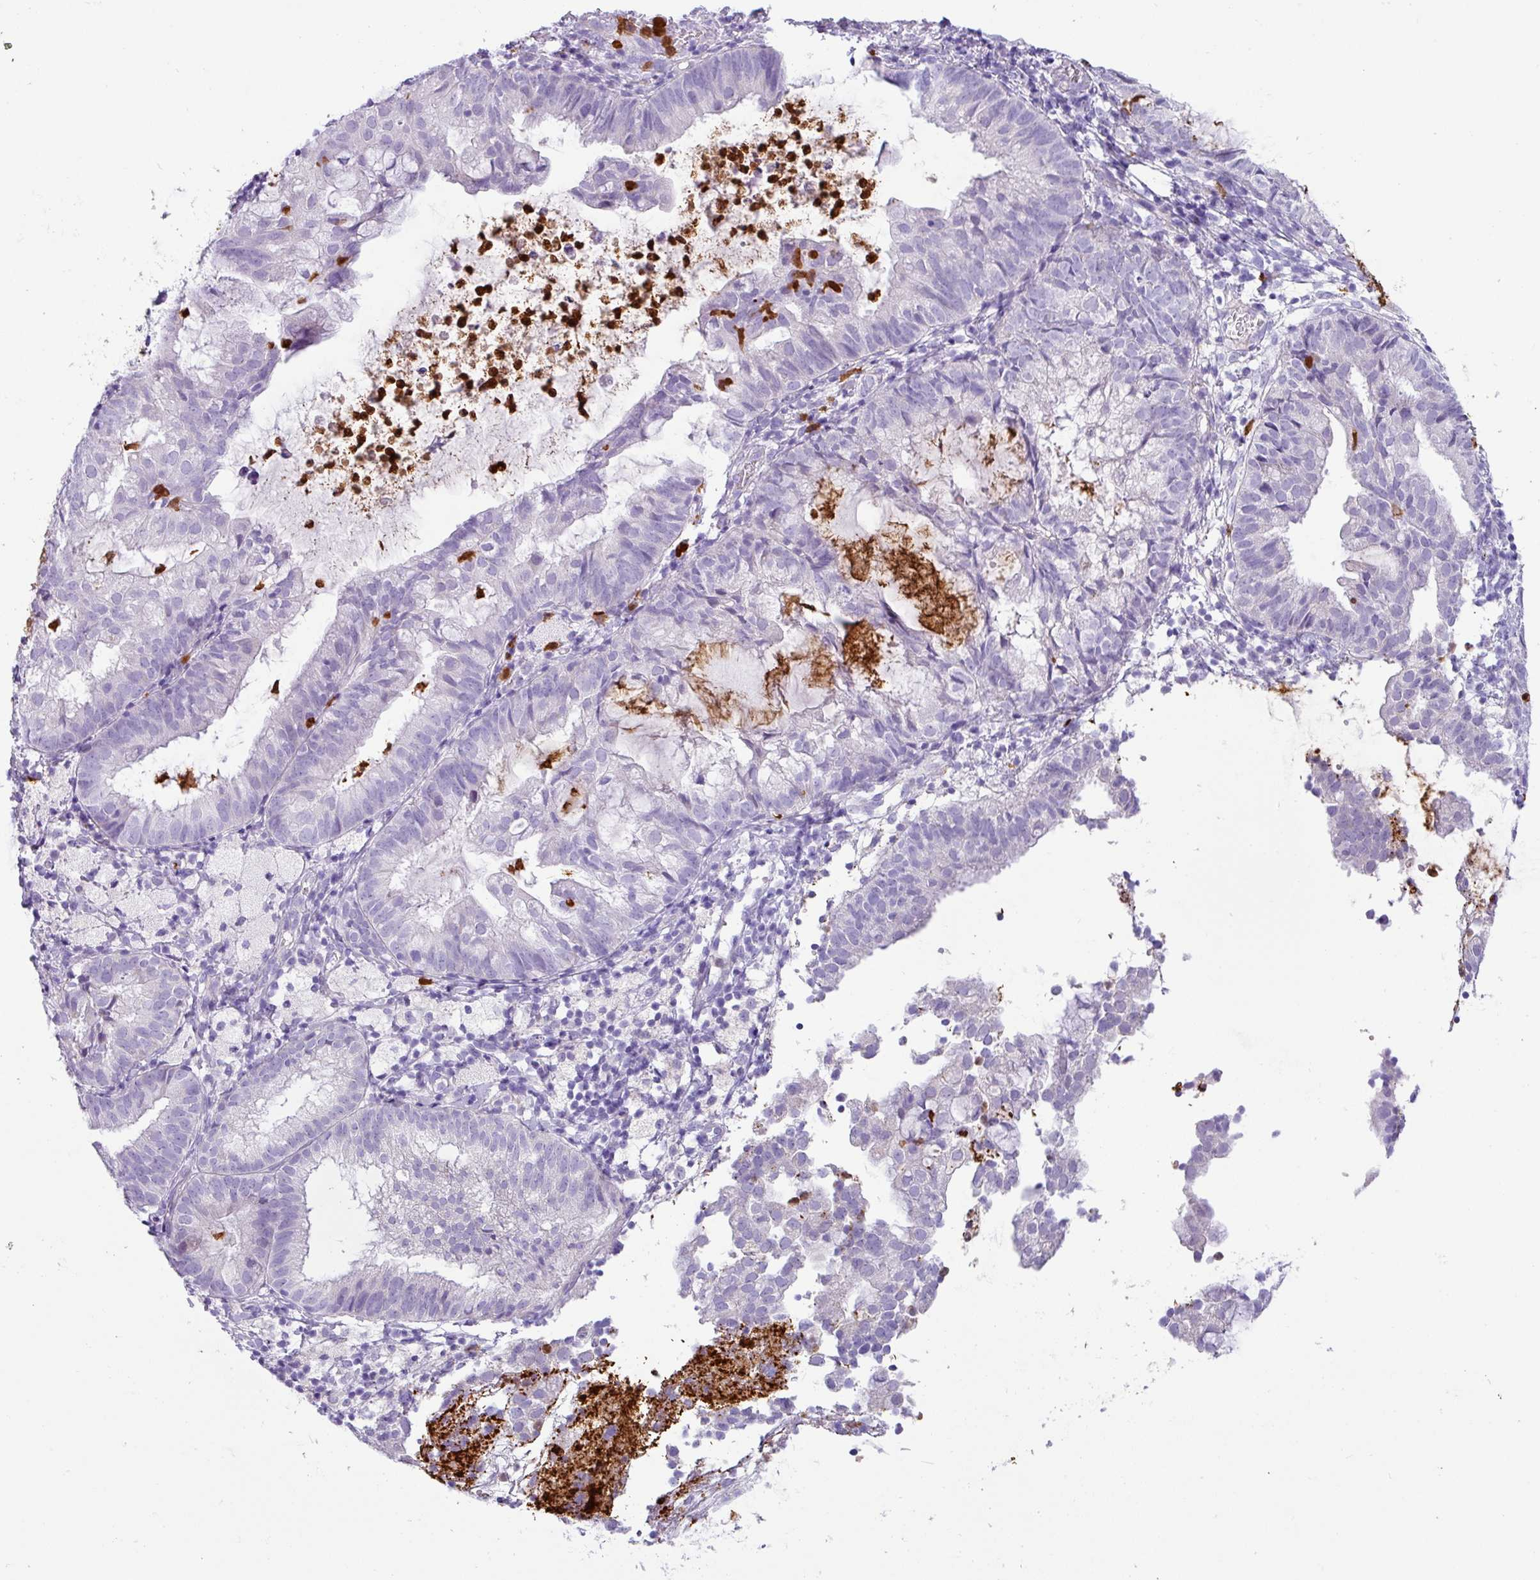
{"staining": {"intensity": "negative", "quantity": "none", "location": "none"}, "tissue": "endometrial cancer", "cell_type": "Tumor cells", "image_type": "cancer", "snomed": [{"axis": "morphology", "description": "Adenocarcinoma, NOS"}, {"axis": "topography", "description": "Endometrium"}], "caption": "Protein analysis of endometrial adenocarcinoma exhibits no significant expression in tumor cells.", "gene": "SH2D3C", "patient": {"sex": "female", "age": 80}}